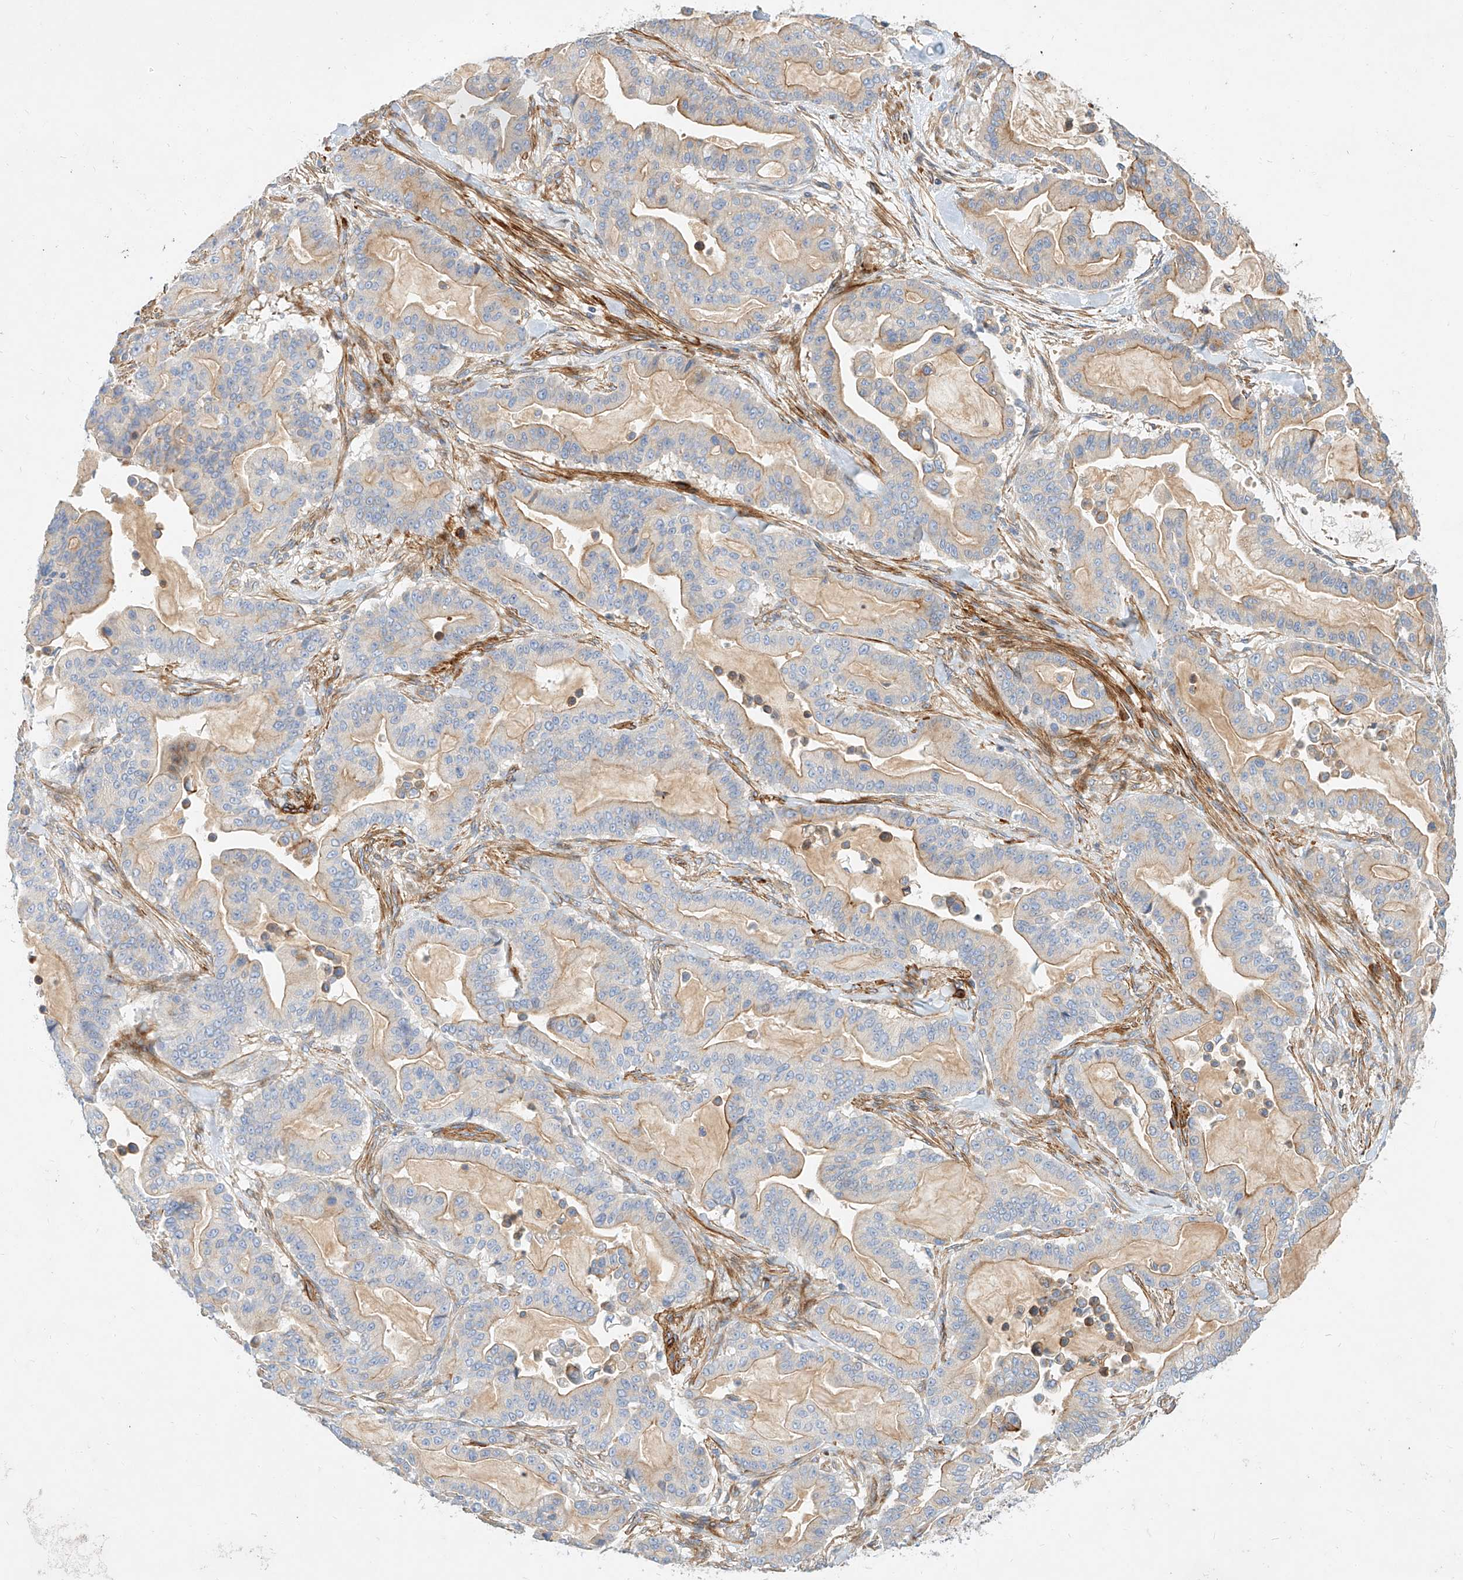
{"staining": {"intensity": "moderate", "quantity": "25%-75%", "location": "cytoplasmic/membranous"}, "tissue": "pancreatic cancer", "cell_type": "Tumor cells", "image_type": "cancer", "snomed": [{"axis": "morphology", "description": "Adenocarcinoma, NOS"}, {"axis": "topography", "description": "Pancreas"}], "caption": "DAB (3,3'-diaminobenzidine) immunohistochemical staining of adenocarcinoma (pancreatic) demonstrates moderate cytoplasmic/membranous protein expression in approximately 25%-75% of tumor cells.", "gene": "KCNH5", "patient": {"sex": "male", "age": 63}}